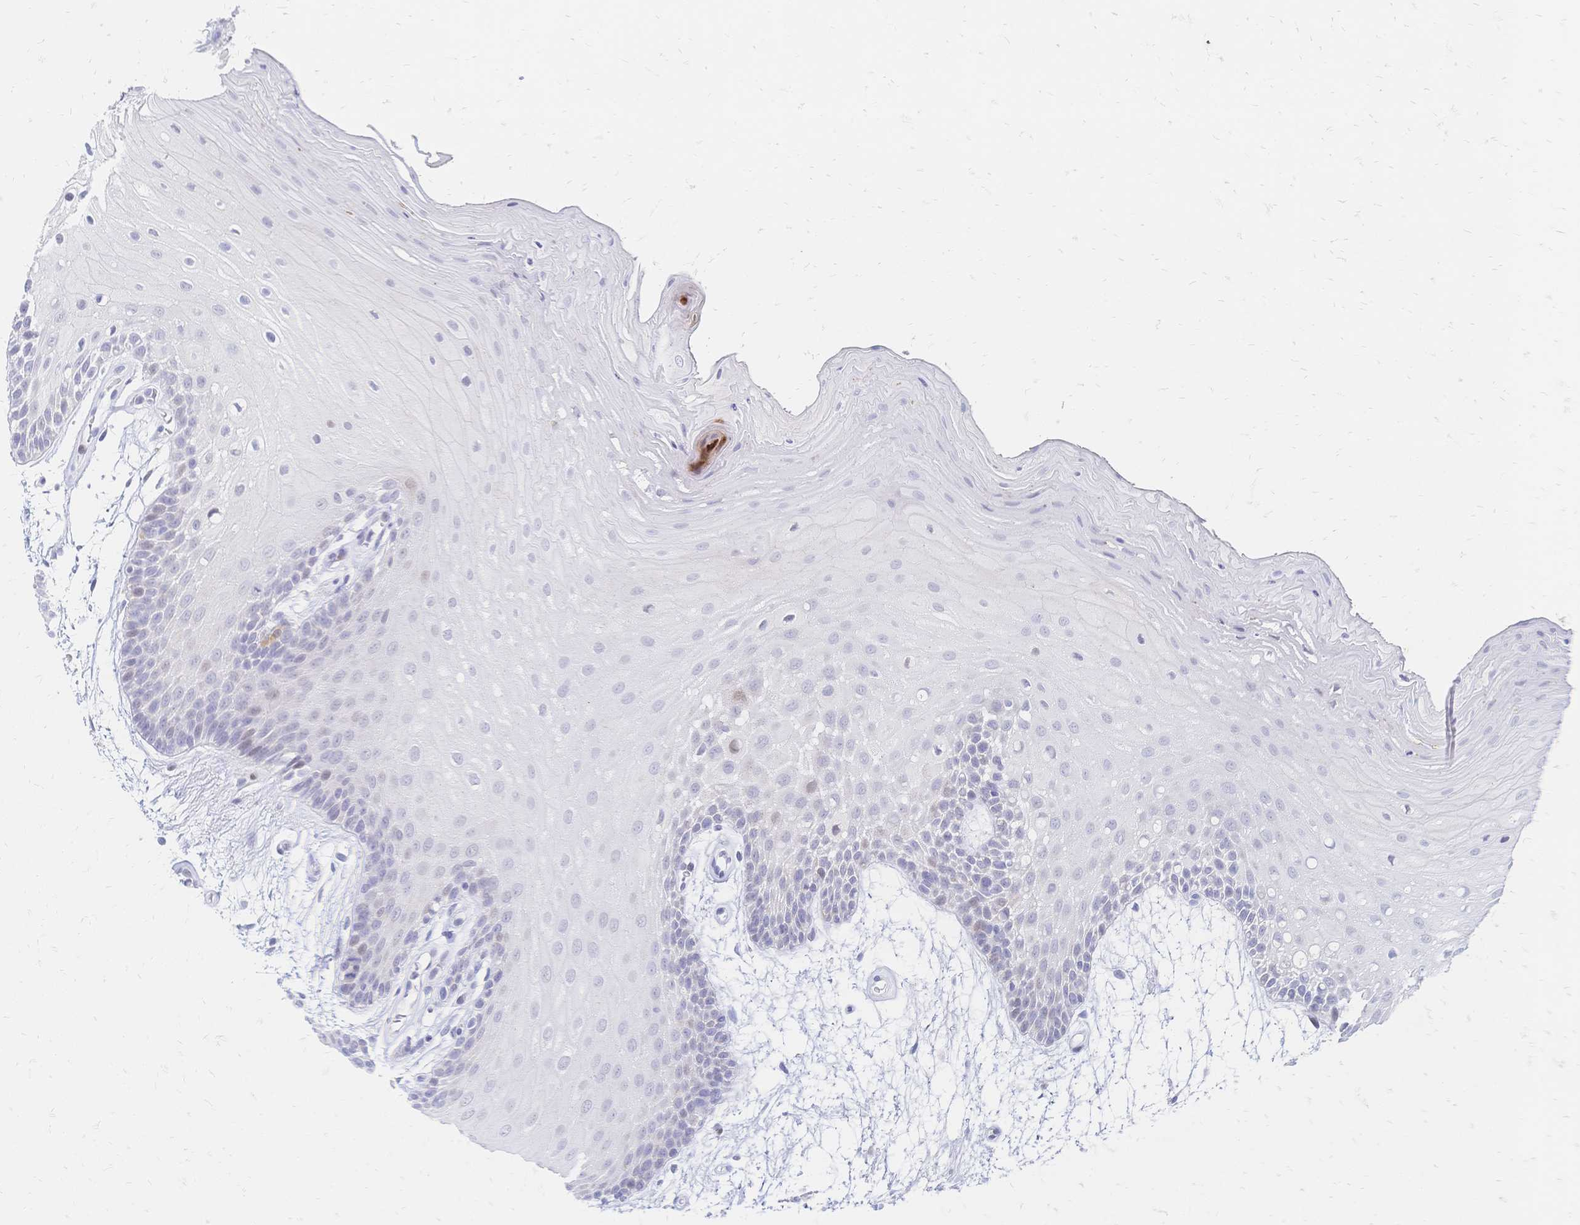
{"staining": {"intensity": "negative", "quantity": "none", "location": "none"}, "tissue": "oral mucosa", "cell_type": "Squamous epithelial cells", "image_type": "normal", "snomed": [{"axis": "morphology", "description": "Normal tissue, NOS"}, {"axis": "morphology", "description": "Squamous cell carcinoma, NOS"}, {"axis": "topography", "description": "Oral tissue"}, {"axis": "topography", "description": "Tounge, NOS"}, {"axis": "topography", "description": "Head-Neck"}], "caption": "Micrograph shows no significant protein expression in squamous epithelial cells of benign oral mucosa.", "gene": "PSORS1C2", "patient": {"sex": "male", "age": 62}}